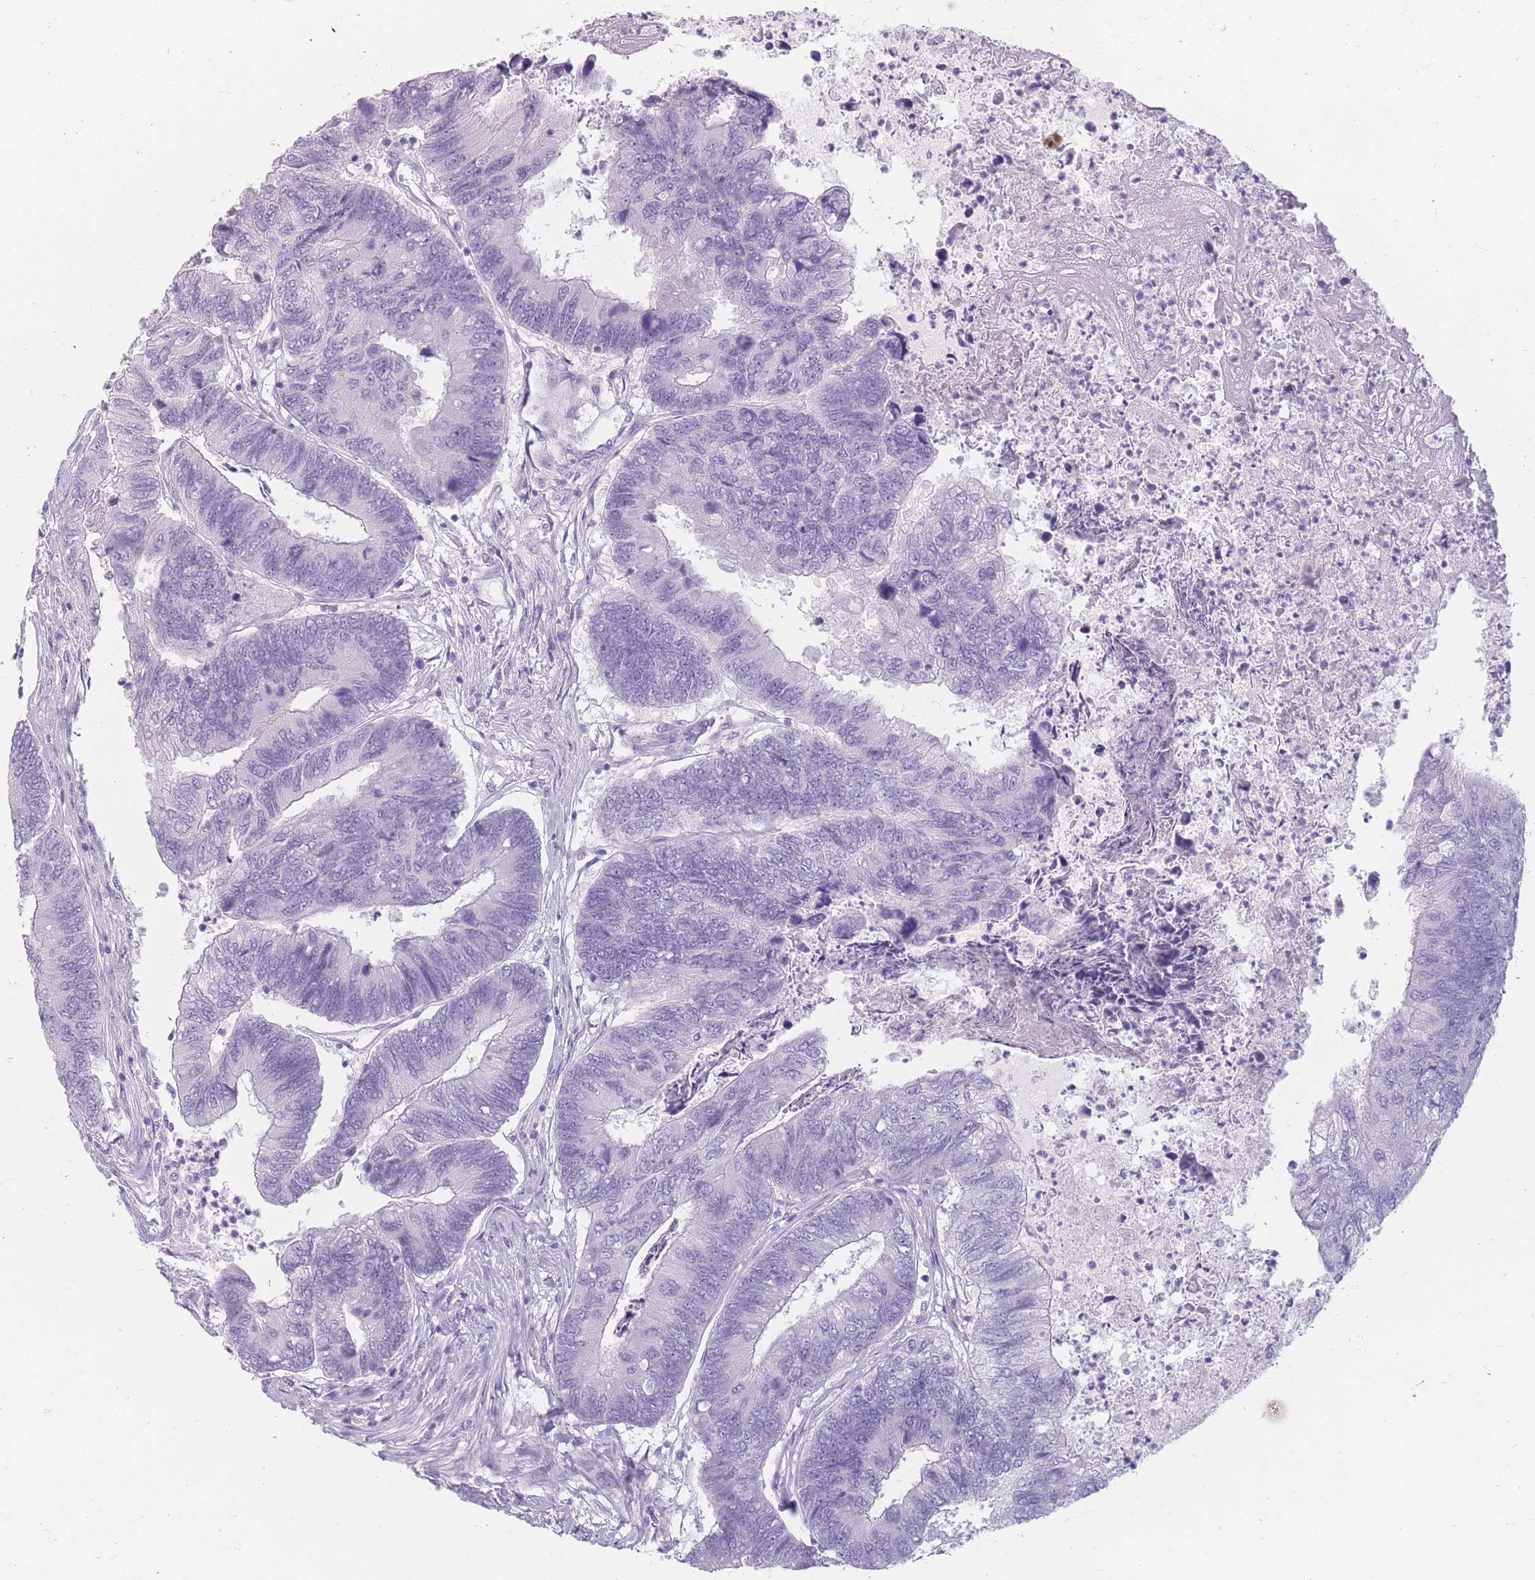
{"staining": {"intensity": "negative", "quantity": "none", "location": "none"}, "tissue": "colorectal cancer", "cell_type": "Tumor cells", "image_type": "cancer", "snomed": [{"axis": "morphology", "description": "Adenocarcinoma, NOS"}, {"axis": "topography", "description": "Colon"}], "caption": "An immunohistochemistry (IHC) histopathology image of colorectal adenocarcinoma is shown. There is no staining in tumor cells of colorectal adenocarcinoma.", "gene": "CCNO", "patient": {"sex": "female", "age": 67}}